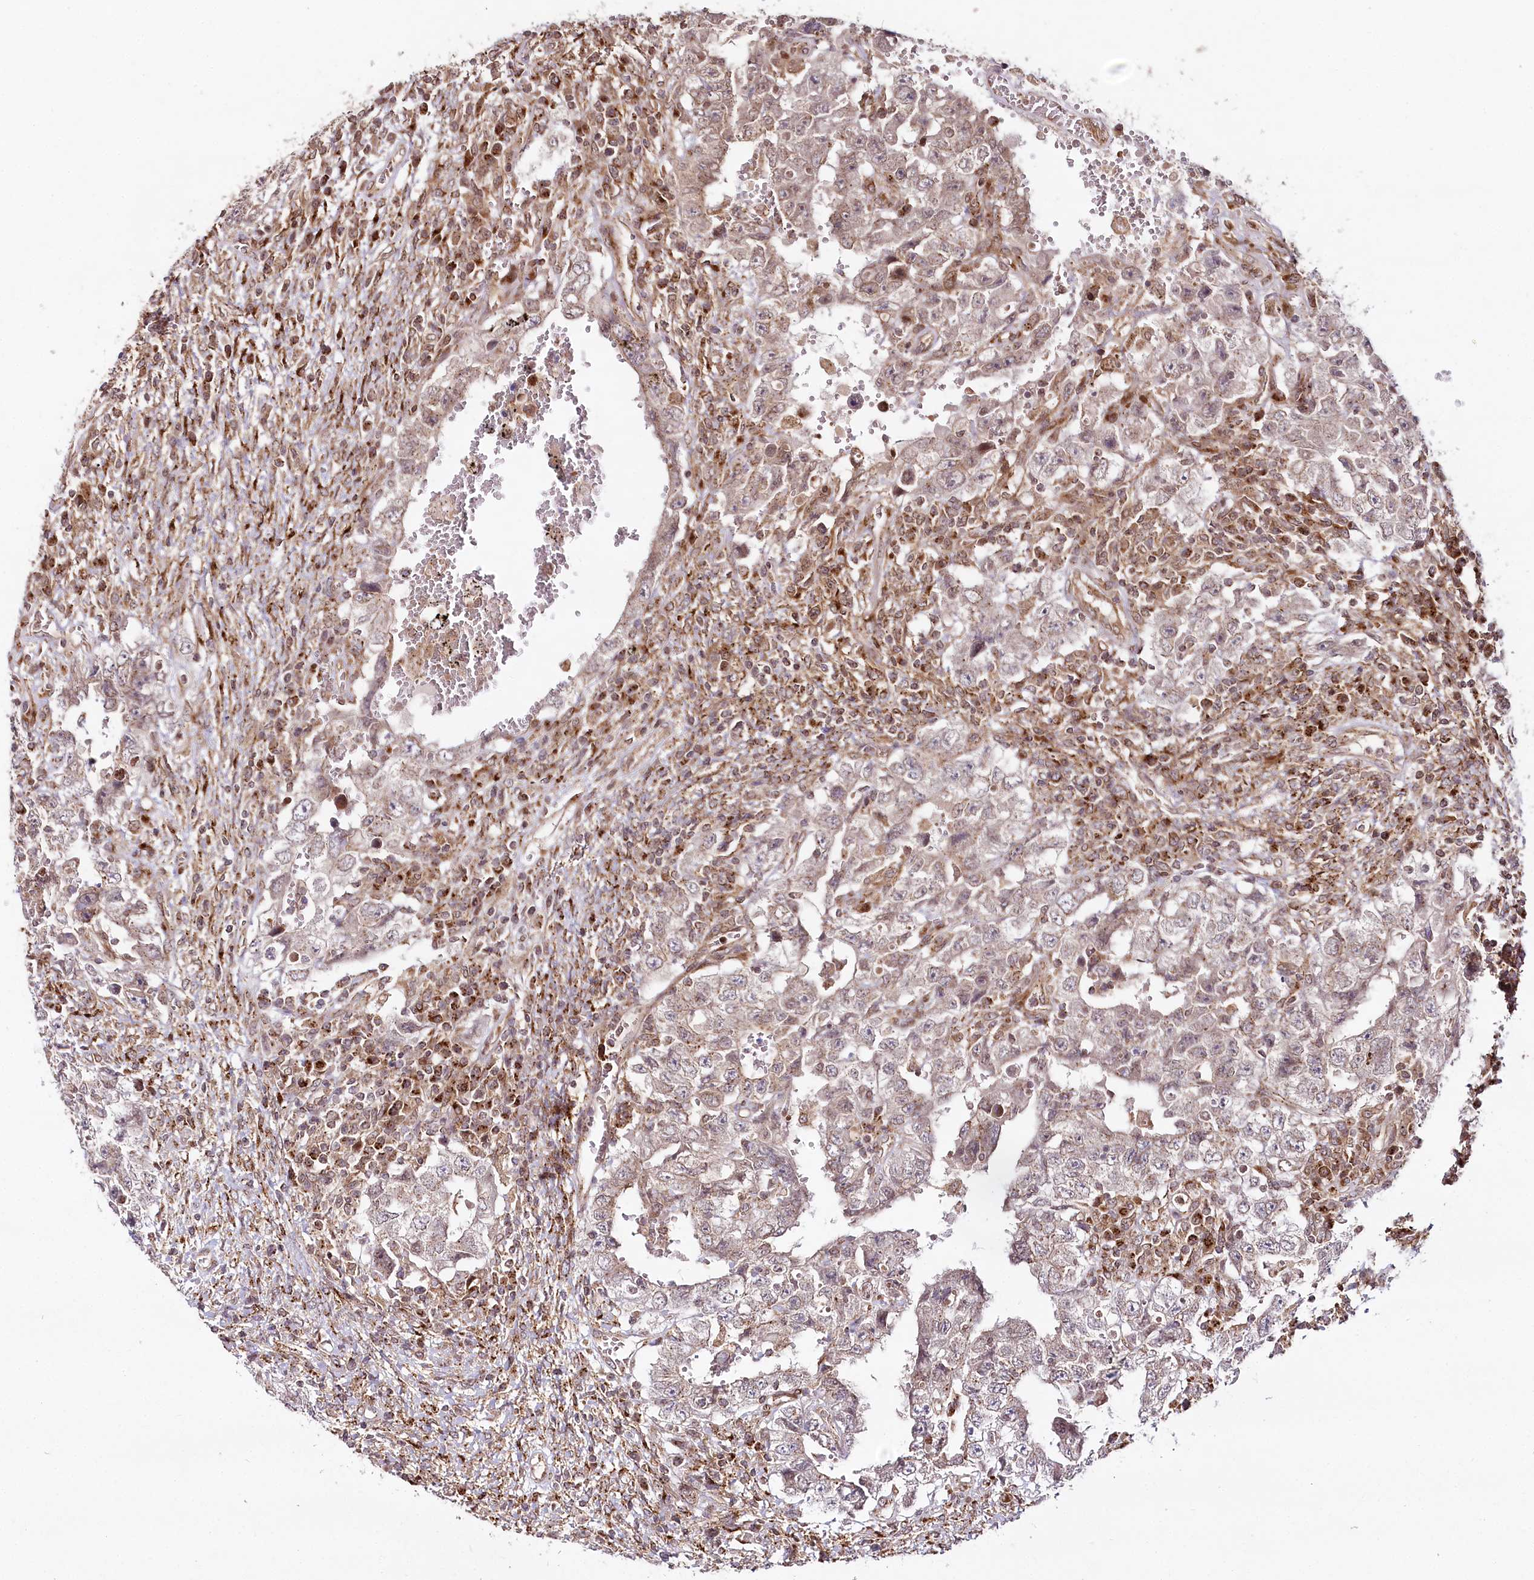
{"staining": {"intensity": "weak", "quantity": ">75%", "location": "cytoplasmic/membranous"}, "tissue": "testis cancer", "cell_type": "Tumor cells", "image_type": "cancer", "snomed": [{"axis": "morphology", "description": "Carcinoma, Embryonal, NOS"}, {"axis": "topography", "description": "Testis"}], "caption": "An immunohistochemistry image of neoplastic tissue is shown. Protein staining in brown highlights weak cytoplasmic/membranous positivity in testis embryonal carcinoma within tumor cells.", "gene": "COPG1", "patient": {"sex": "male", "age": 26}}